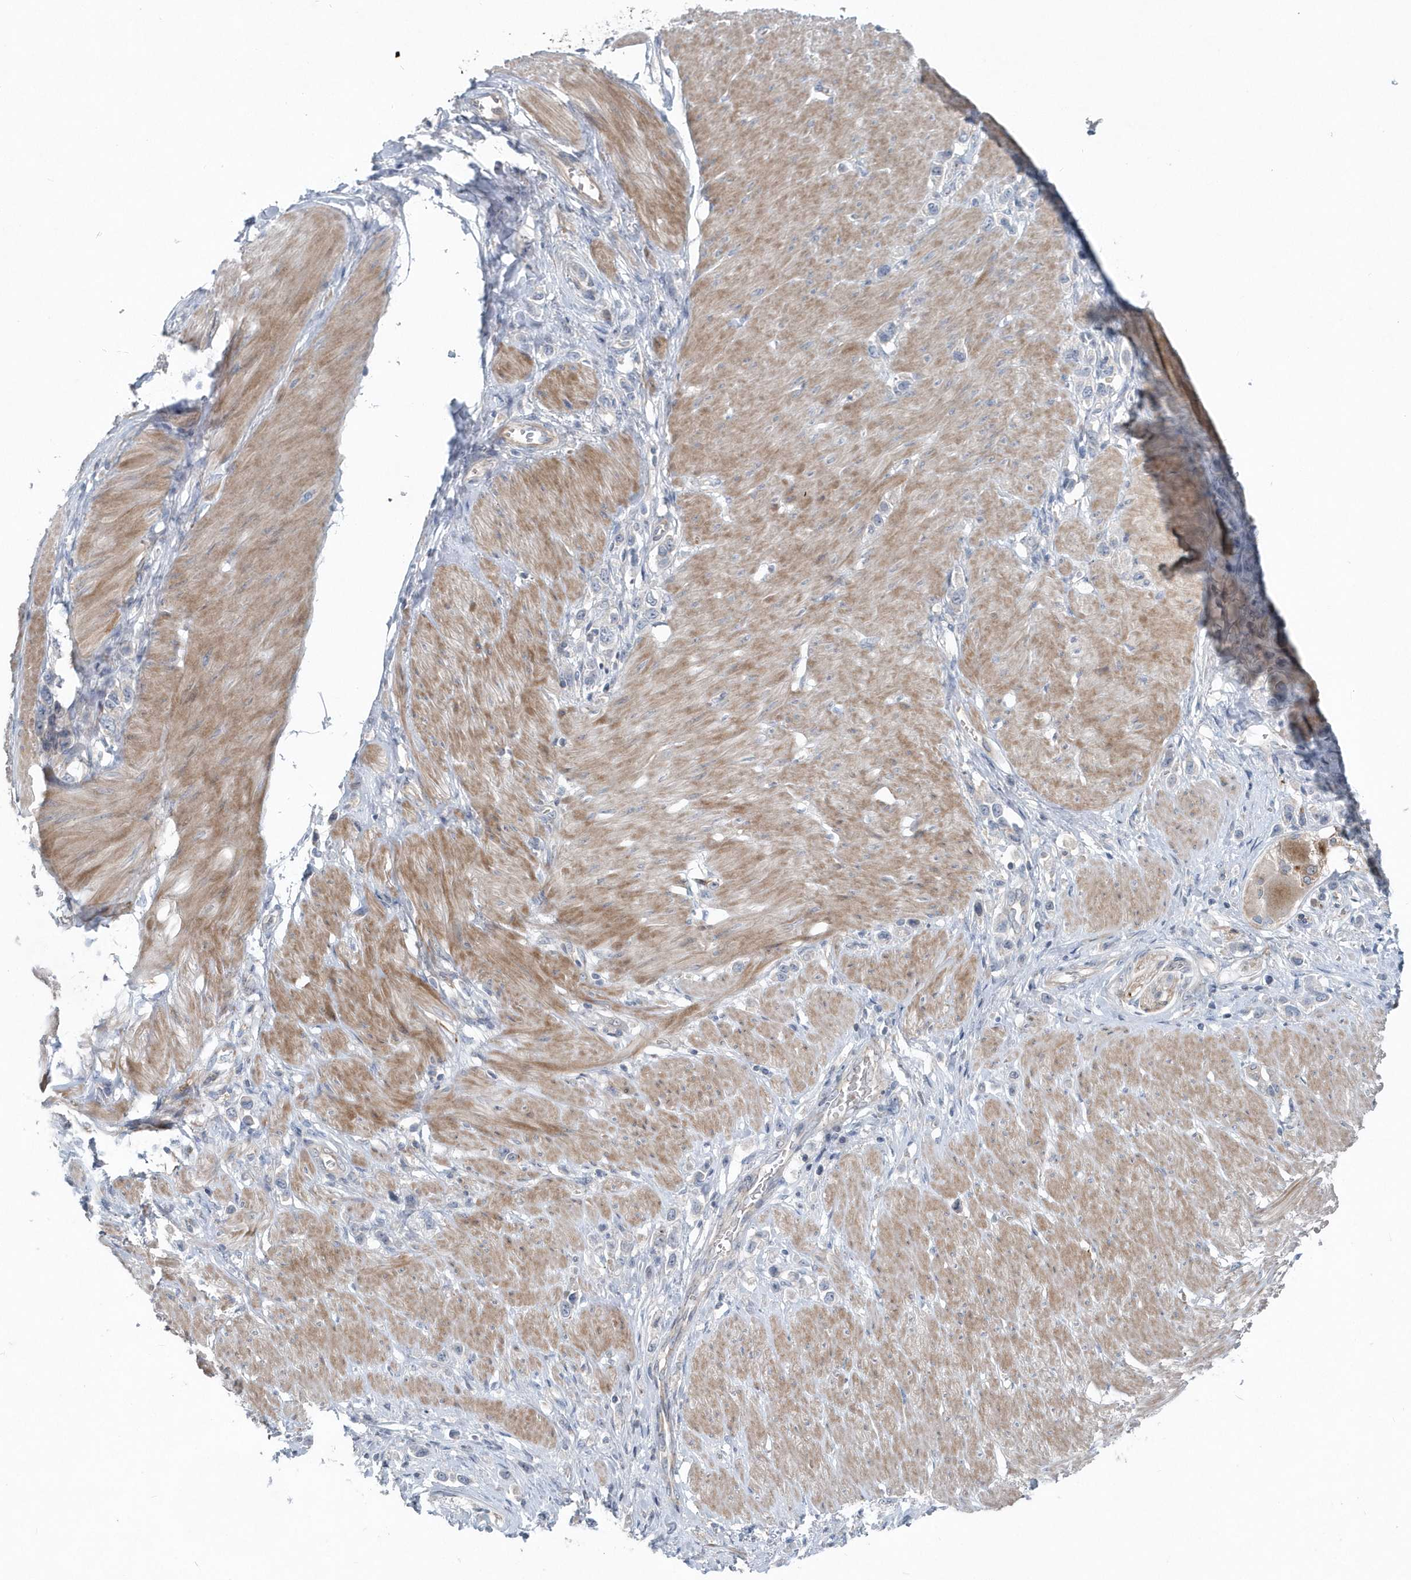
{"staining": {"intensity": "negative", "quantity": "none", "location": "none"}, "tissue": "stomach cancer", "cell_type": "Tumor cells", "image_type": "cancer", "snomed": [{"axis": "morphology", "description": "Normal tissue, NOS"}, {"axis": "morphology", "description": "Adenocarcinoma, NOS"}, {"axis": "topography", "description": "Stomach, upper"}, {"axis": "topography", "description": "Stomach"}], "caption": "A histopathology image of human adenocarcinoma (stomach) is negative for staining in tumor cells.", "gene": "MCC", "patient": {"sex": "female", "age": 65}}